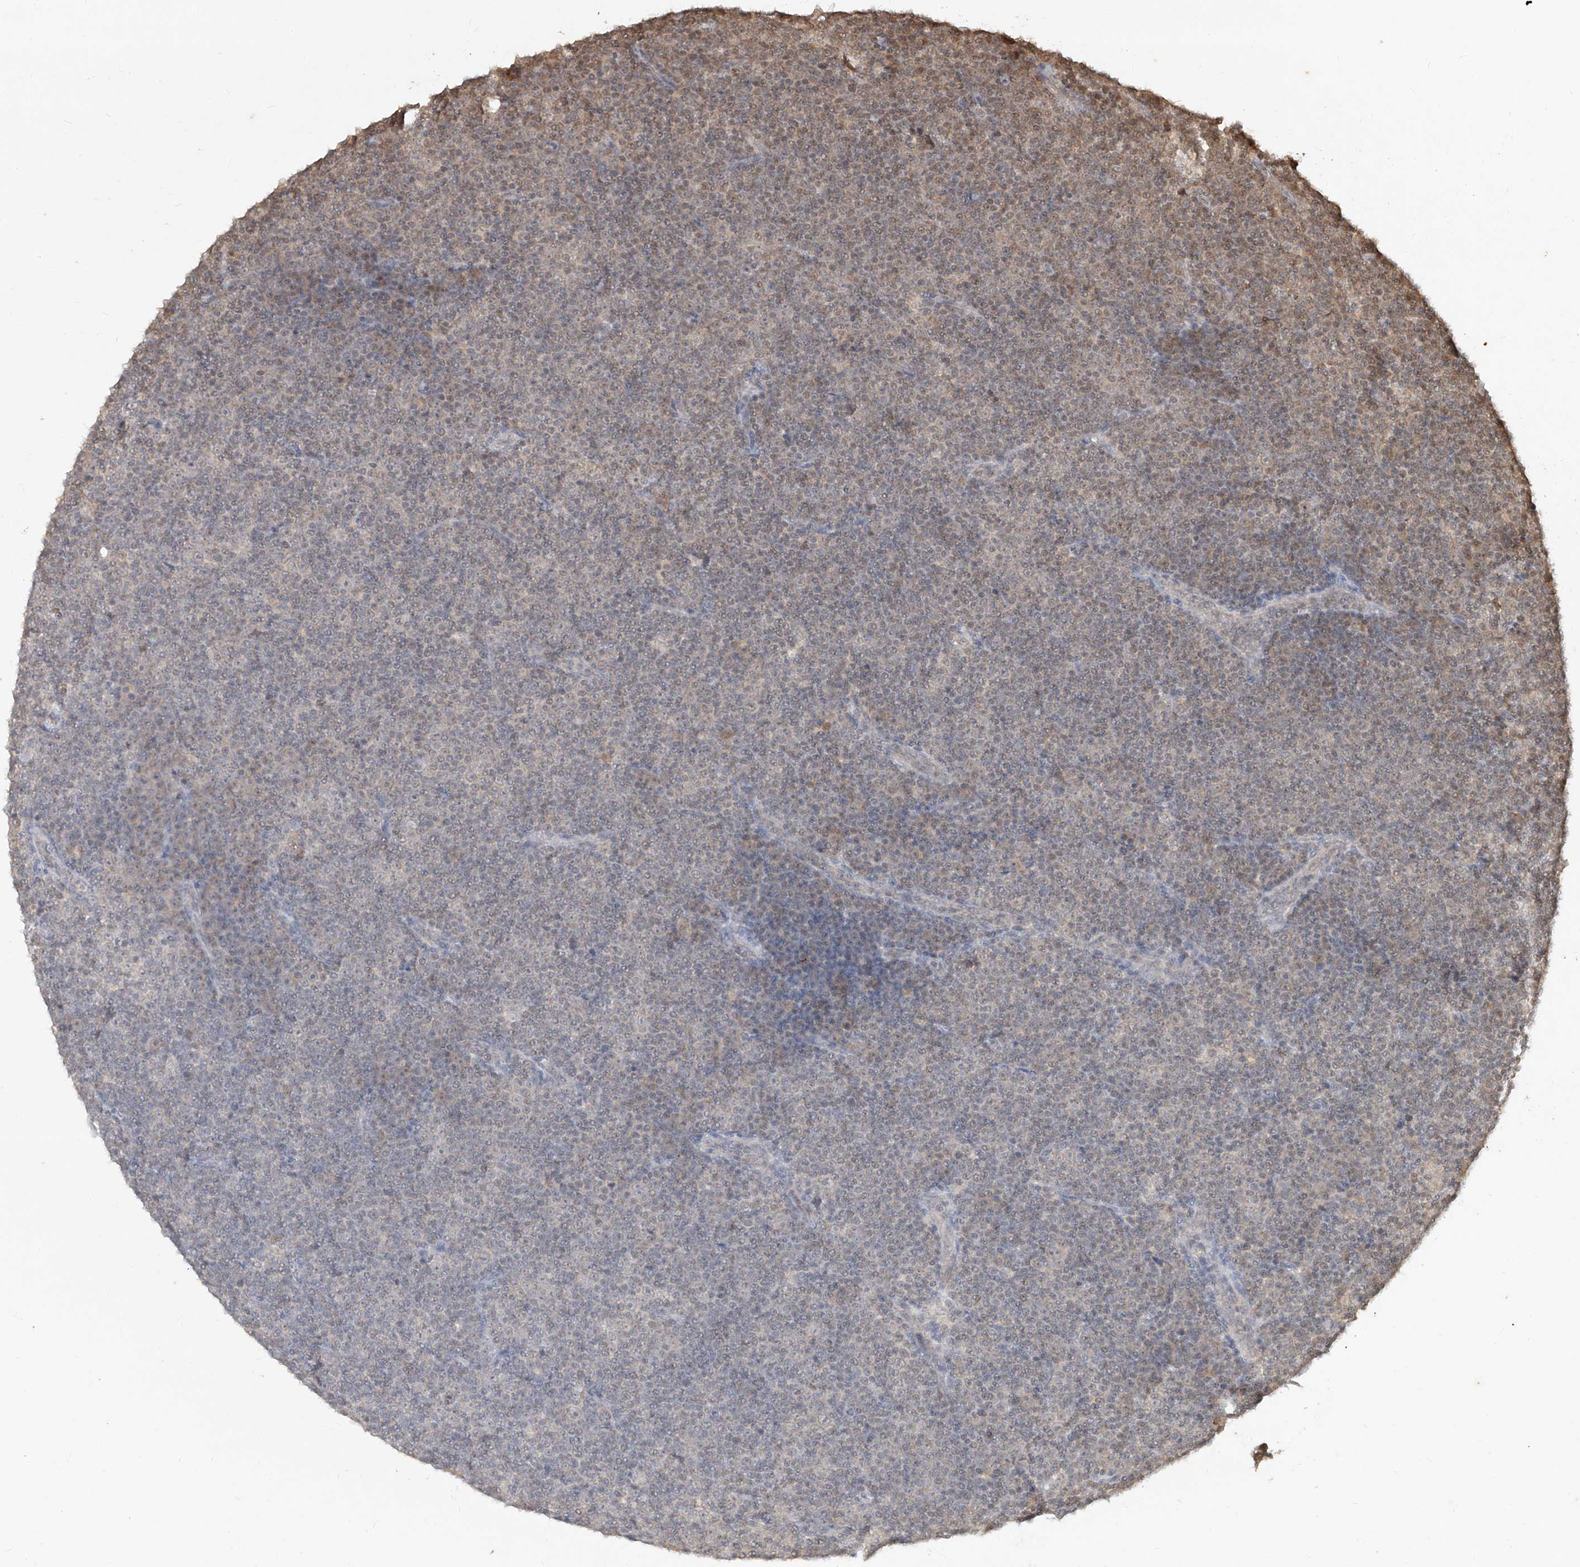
{"staining": {"intensity": "weak", "quantity": "<25%", "location": "cytoplasmic/membranous,nuclear"}, "tissue": "lymphoma", "cell_type": "Tumor cells", "image_type": "cancer", "snomed": [{"axis": "morphology", "description": "Malignant lymphoma, non-Hodgkin's type, Low grade"}, {"axis": "topography", "description": "Lymph node"}], "caption": "A micrograph of malignant lymphoma, non-Hodgkin's type (low-grade) stained for a protein shows no brown staining in tumor cells.", "gene": "UBE2K", "patient": {"sex": "female", "age": 67}}